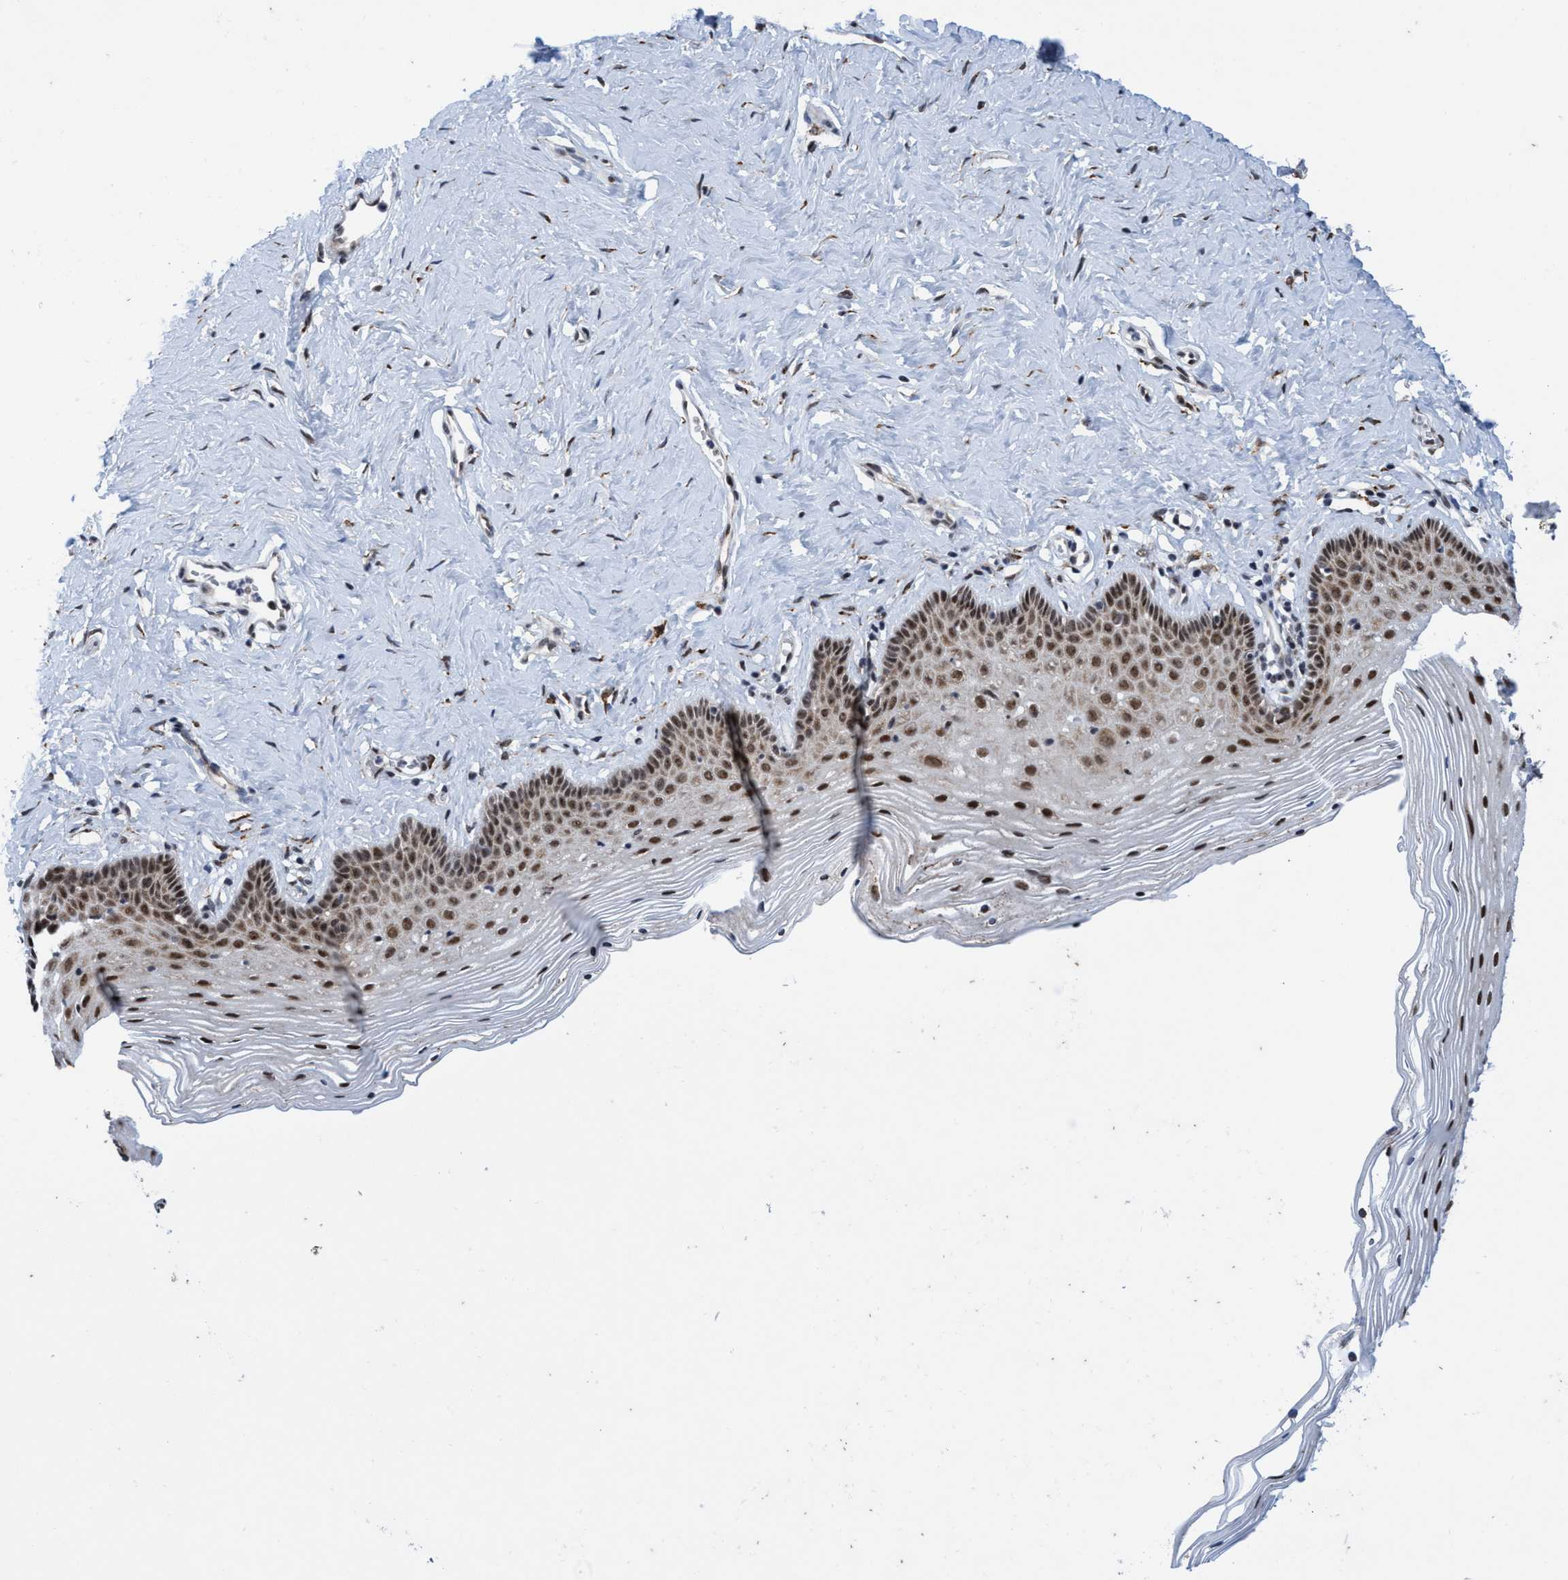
{"staining": {"intensity": "strong", "quantity": ">75%", "location": "cytoplasmic/membranous,nuclear"}, "tissue": "vagina", "cell_type": "Squamous epithelial cells", "image_type": "normal", "snomed": [{"axis": "morphology", "description": "Normal tissue, NOS"}, {"axis": "topography", "description": "Vagina"}], "caption": "IHC image of normal human vagina stained for a protein (brown), which demonstrates high levels of strong cytoplasmic/membranous,nuclear positivity in approximately >75% of squamous epithelial cells.", "gene": "GLT6D1", "patient": {"sex": "female", "age": 32}}